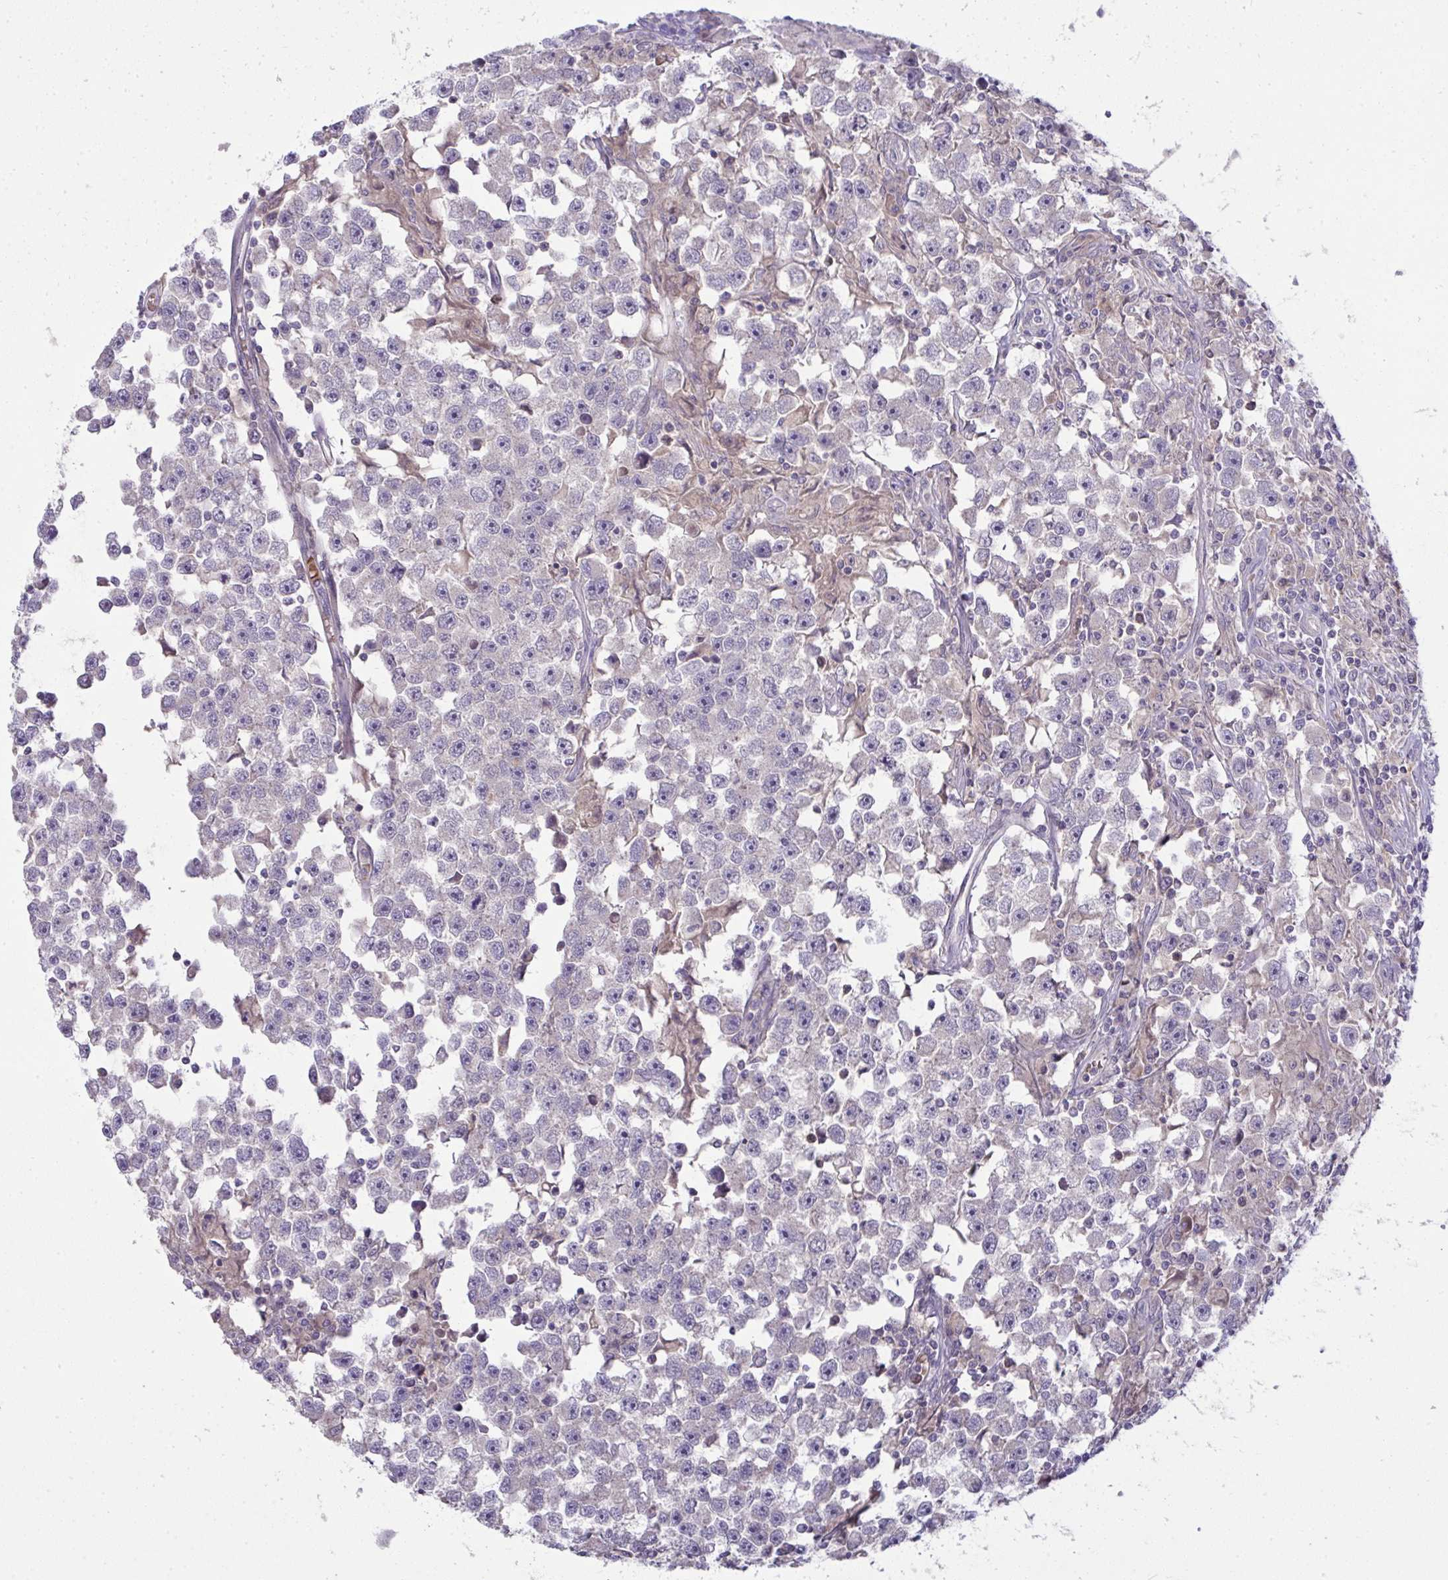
{"staining": {"intensity": "negative", "quantity": "none", "location": "none"}, "tissue": "testis cancer", "cell_type": "Tumor cells", "image_type": "cancer", "snomed": [{"axis": "morphology", "description": "Seminoma, NOS"}, {"axis": "topography", "description": "Testis"}], "caption": "This is an IHC micrograph of testis seminoma. There is no staining in tumor cells.", "gene": "SPTB", "patient": {"sex": "male", "age": 33}}